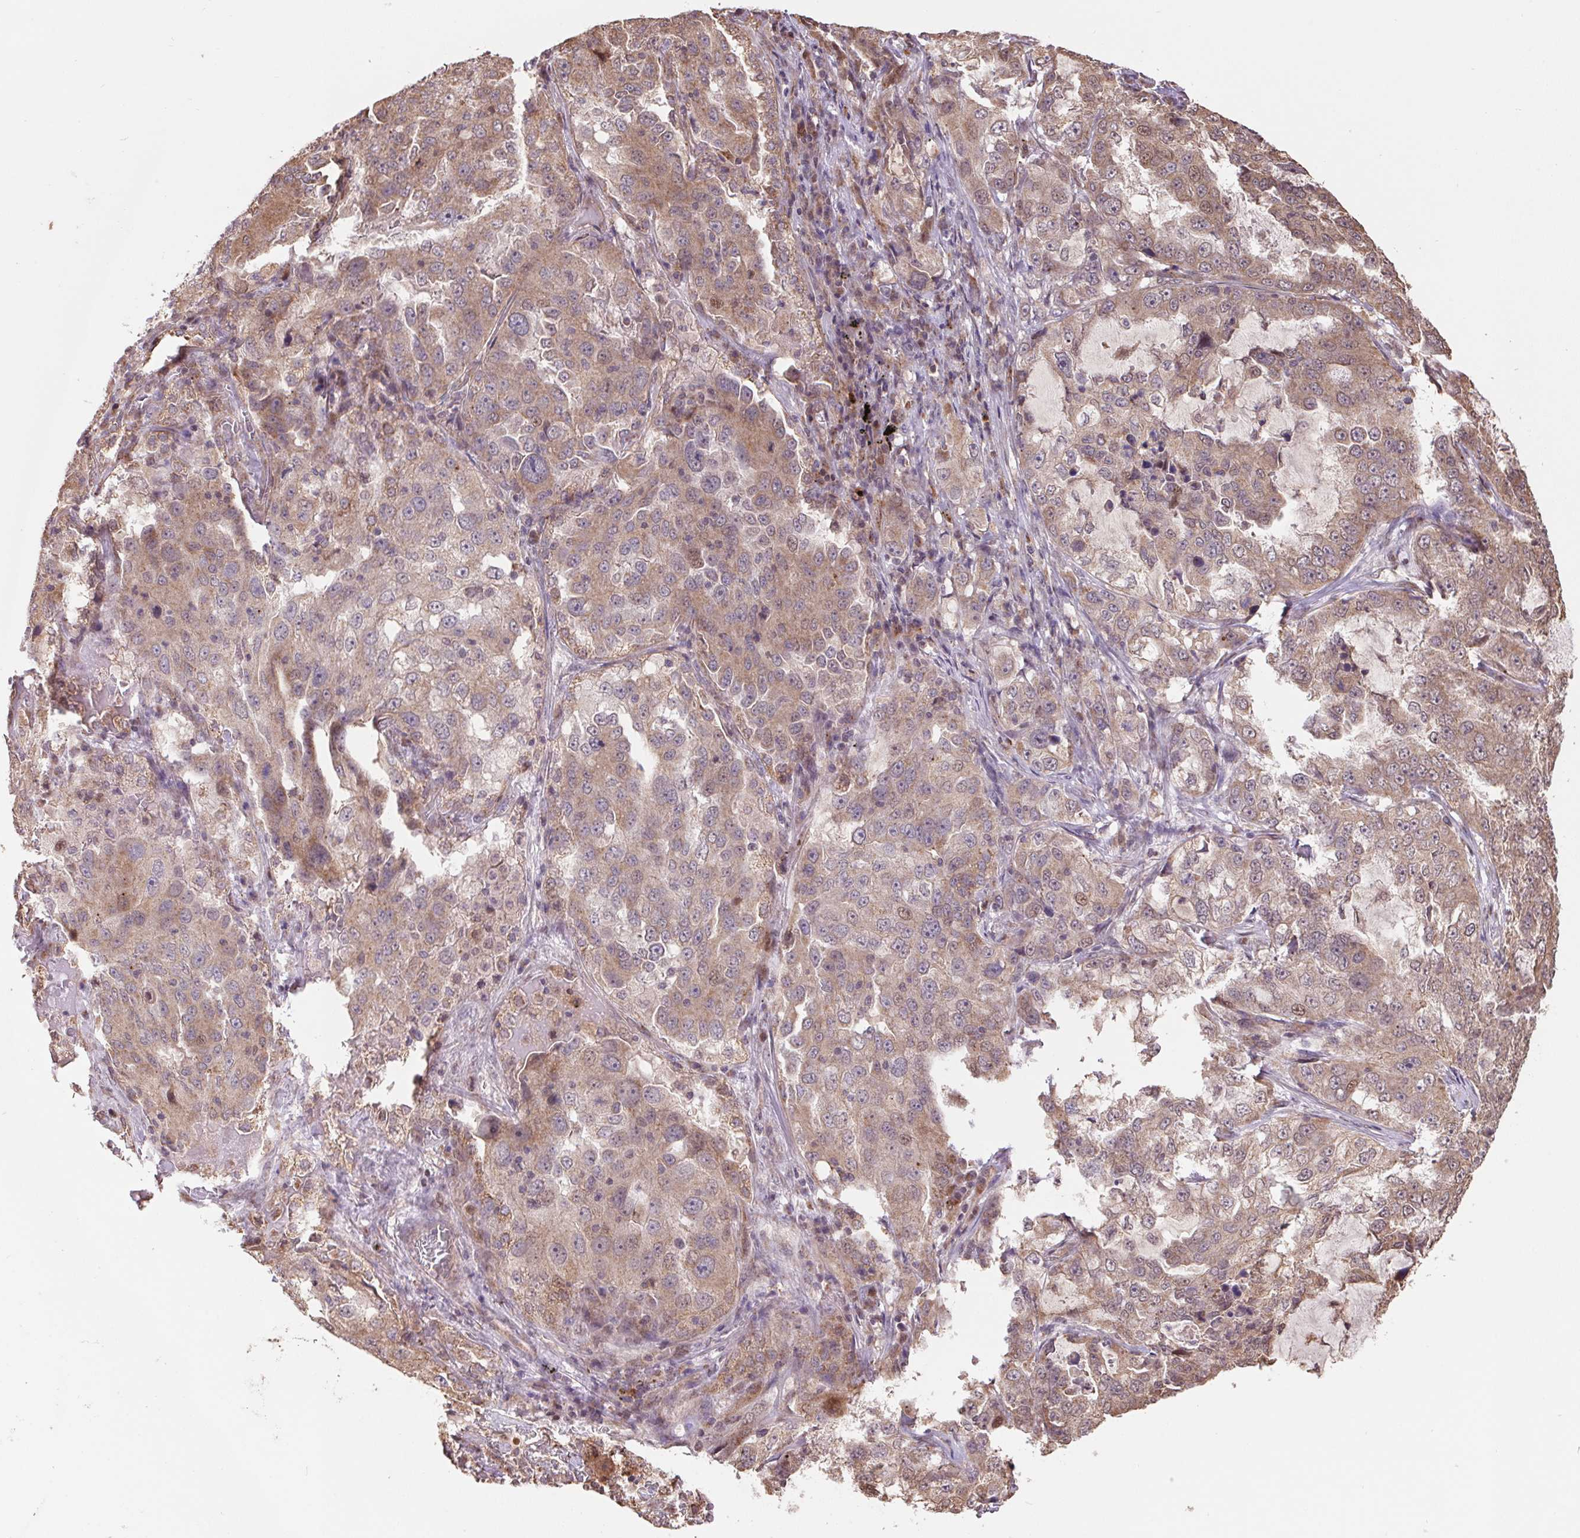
{"staining": {"intensity": "weak", "quantity": "25%-75%", "location": "cytoplasmic/membranous"}, "tissue": "lung cancer", "cell_type": "Tumor cells", "image_type": "cancer", "snomed": [{"axis": "morphology", "description": "Adenocarcinoma, NOS"}, {"axis": "topography", "description": "Lung"}], "caption": "Weak cytoplasmic/membranous positivity is present in about 25%-75% of tumor cells in adenocarcinoma (lung).", "gene": "PDHA1", "patient": {"sex": "female", "age": 61}}